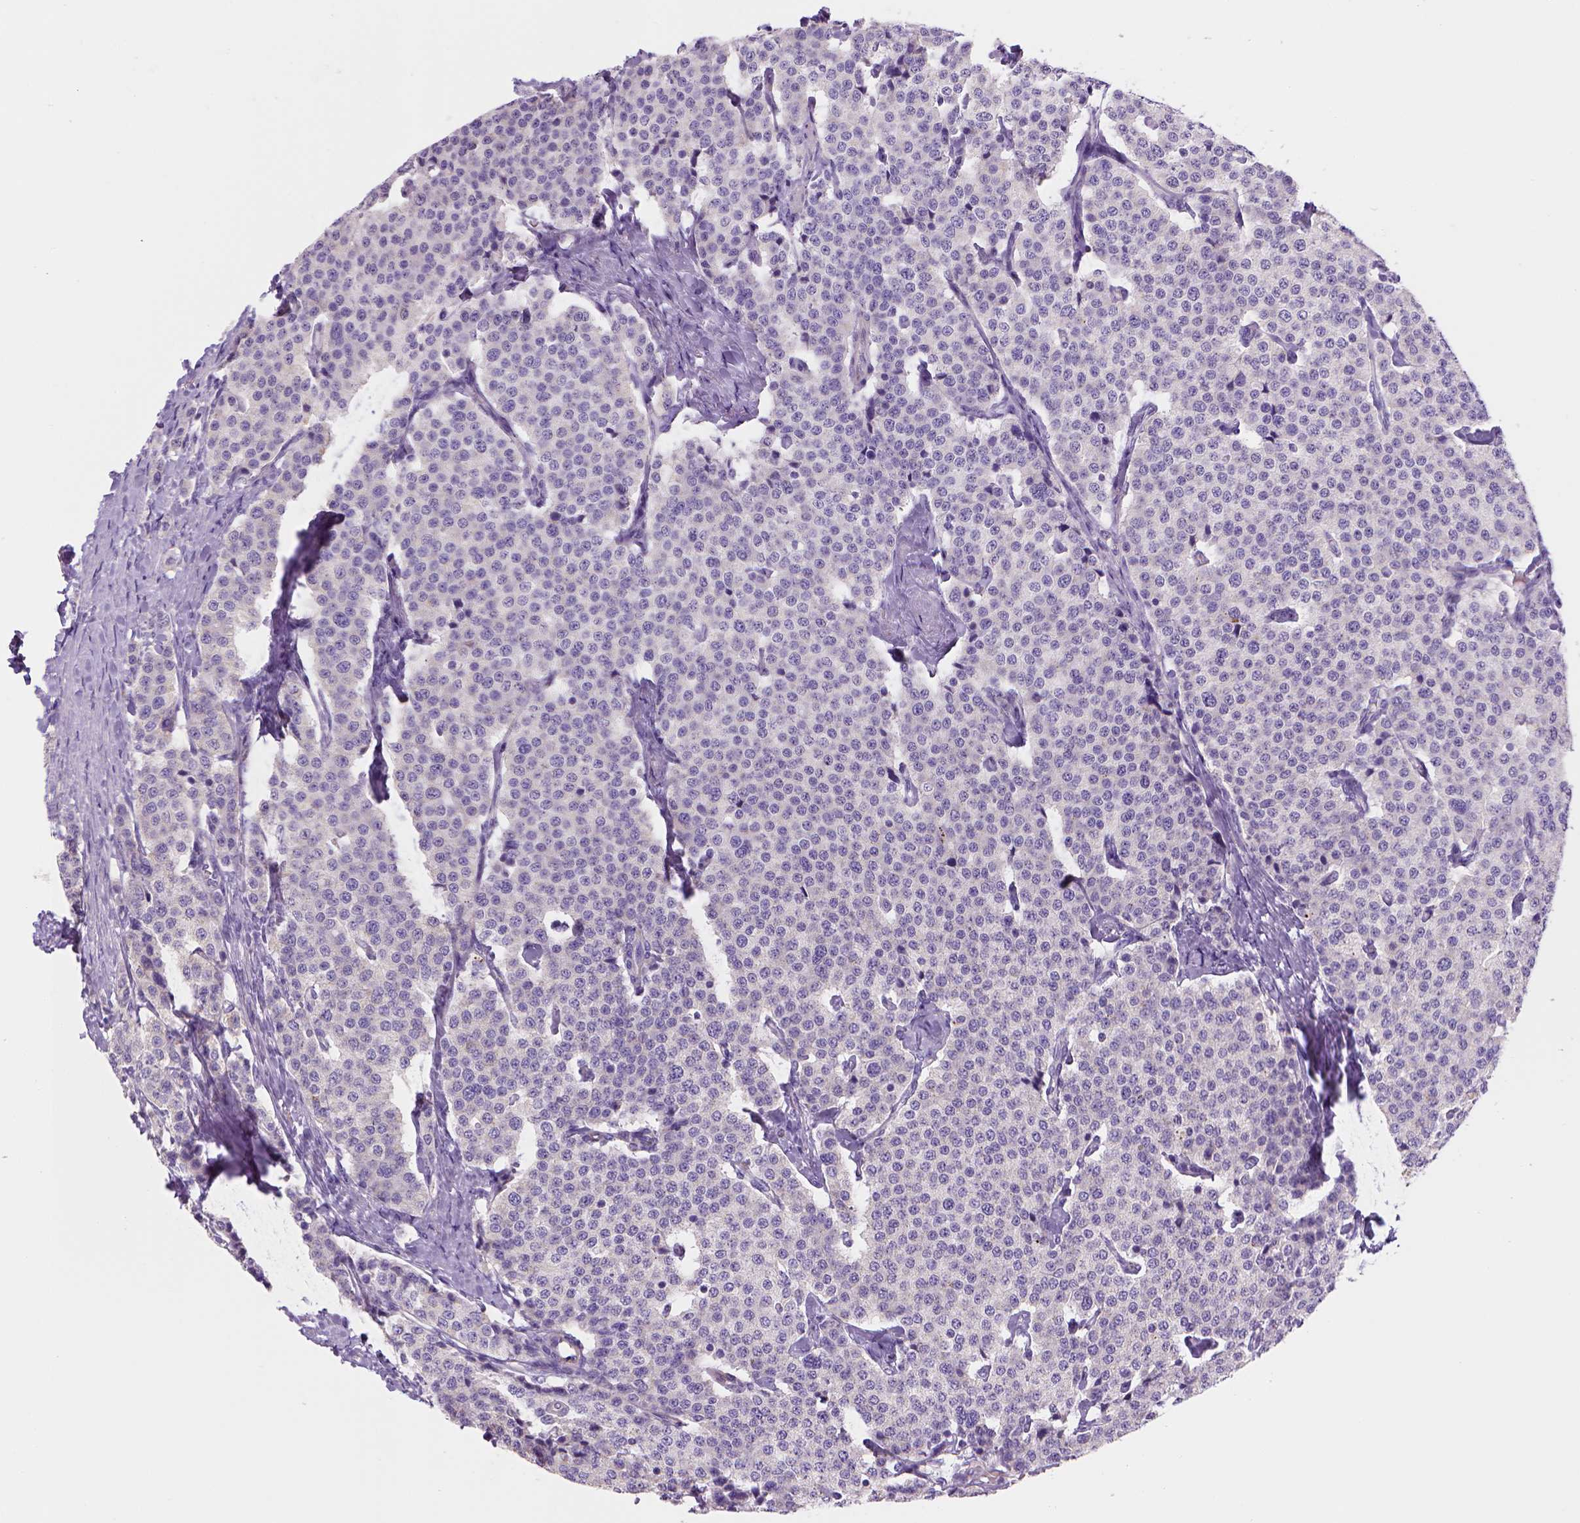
{"staining": {"intensity": "negative", "quantity": "none", "location": "none"}, "tissue": "carcinoid", "cell_type": "Tumor cells", "image_type": "cancer", "snomed": [{"axis": "morphology", "description": "Carcinoid, malignant, NOS"}, {"axis": "topography", "description": "Small intestine"}], "caption": "IHC photomicrograph of human carcinoid stained for a protein (brown), which demonstrates no positivity in tumor cells. Nuclei are stained in blue.", "gene": "CES2", "patient": {"sex": "female", "age": 58}}